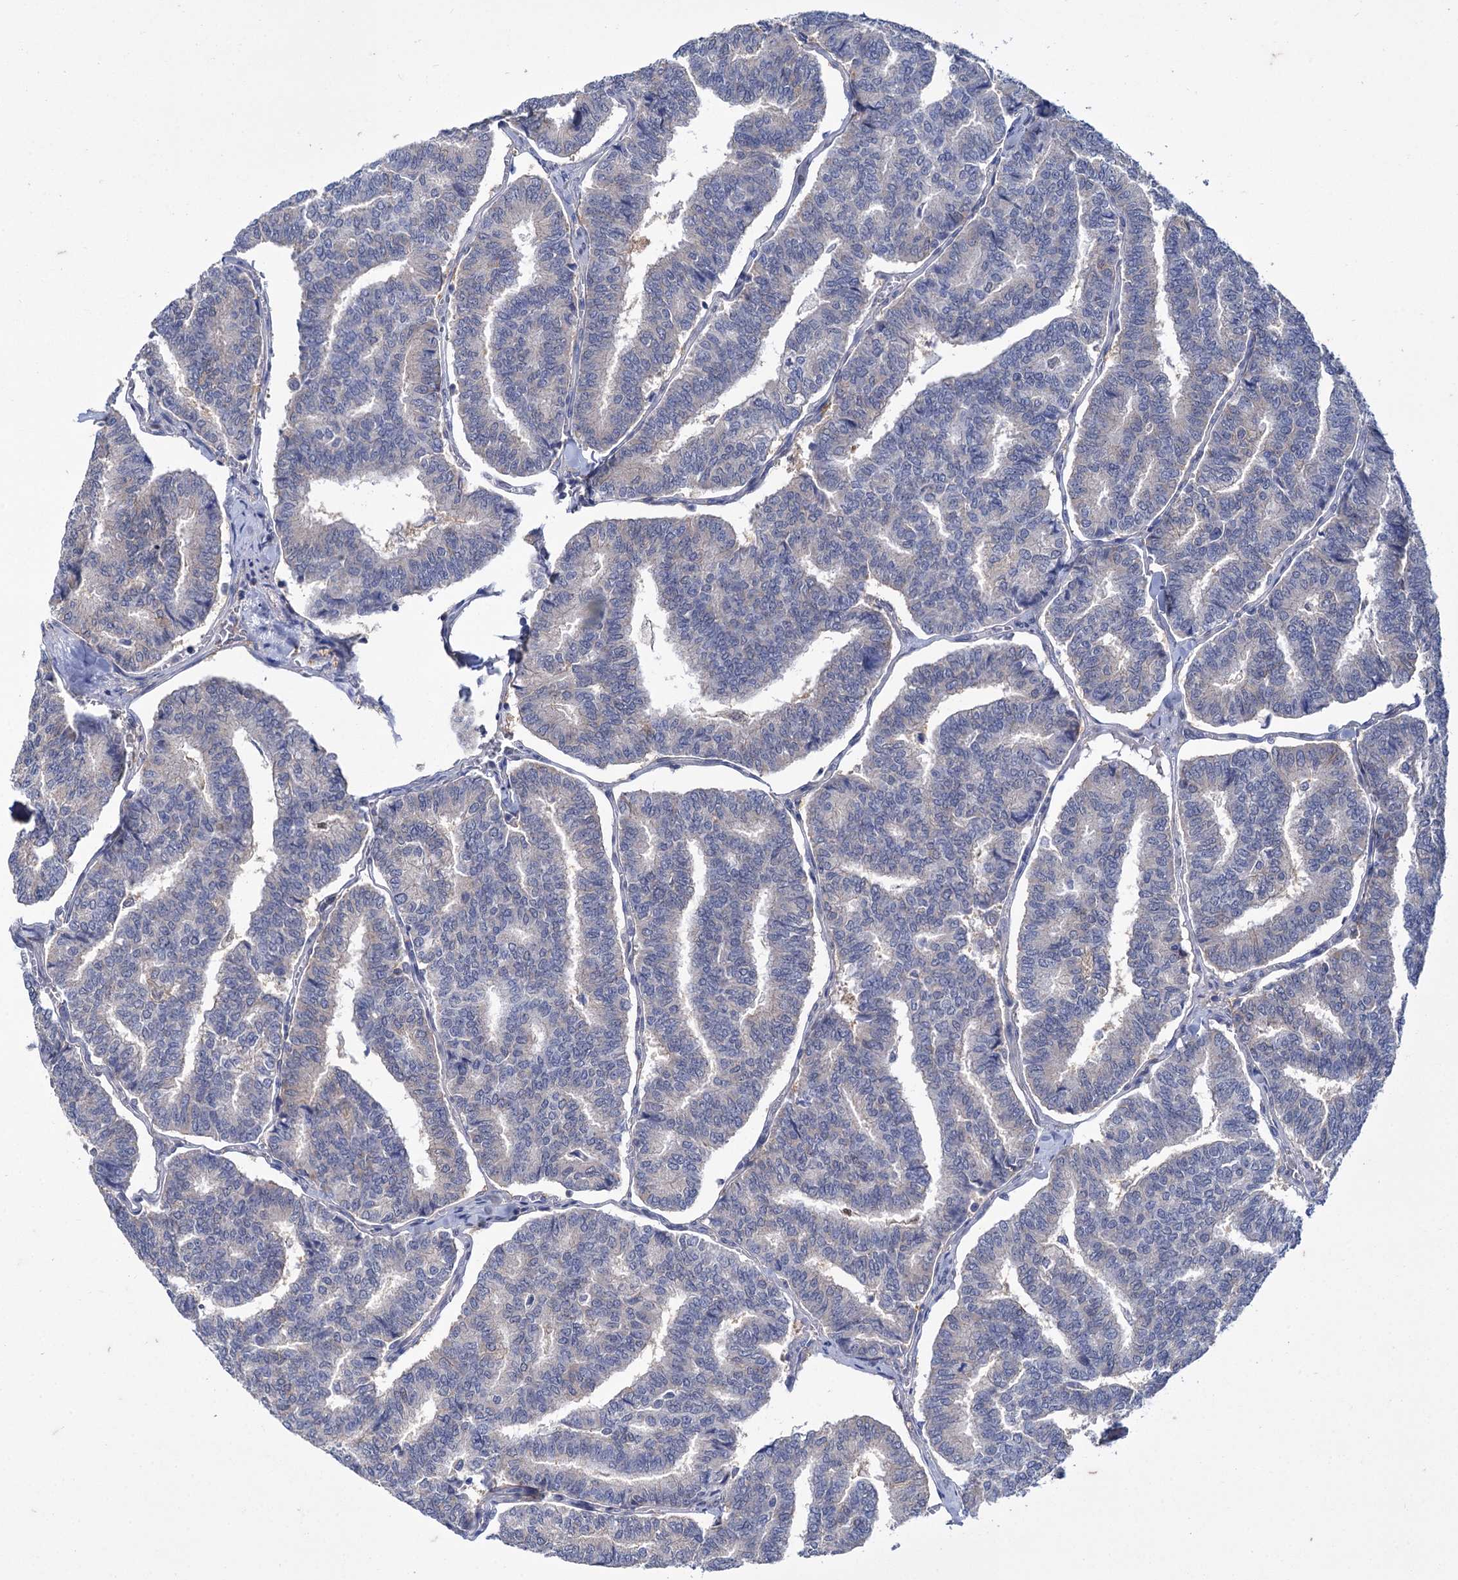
{"staining": {"intensity": "negative", "quantity": "none", "location": "none"}, "tissue": "thyroid cancer", "cell_type": "Tumor cells", "image_type": "cancer", "snomed": [{"axis": "morphology", "description": "Papillary adenocarcinoma, NOS"}, {"axis": "topography", "description": "Thyroid gland"}], "caption": "Protein analysis of thyroid papillary adenocarcinoma displays no significant positivity in tumor cells.", "gene": "MID1IP1", "patient": {"sex": "female", "age": 35}}